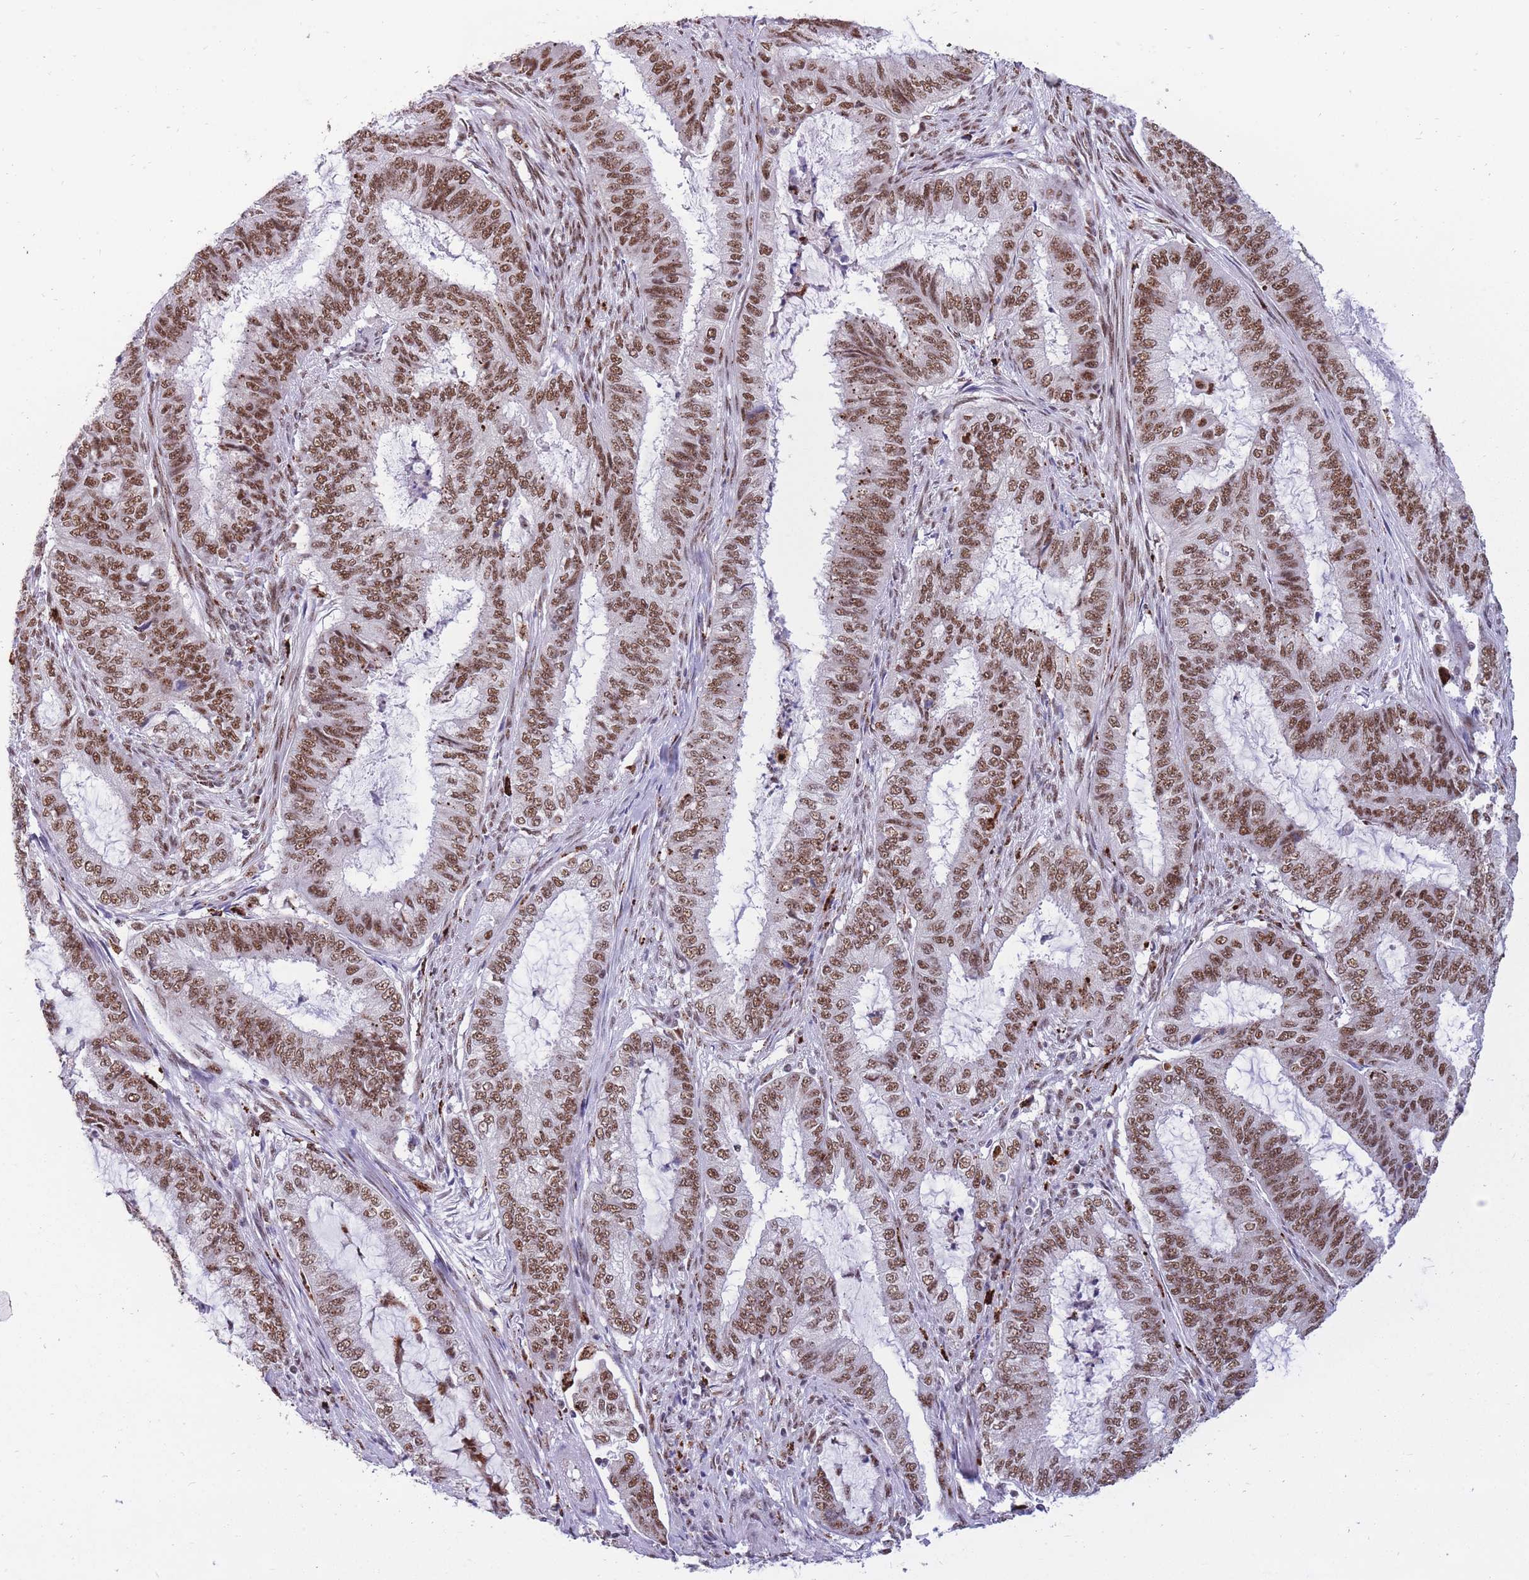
{"staining": {"intensity": "moderate", "quantity": ">75%", "location": "nuclear"}, "tissue": "endometrial cancer", "cell_type": "Tumor cells", "image_type": "cancer", "snomed": [{"axis": "morphology", "description": "Adenocarcinoma, NOS"}, {"axis": "topography", "description": "Endometrium"}], "caption": "Human adenocarcinoma (endometrial) stained with a brown dye displays moderate nuclear positive expression in approximately >75% of tumor cells.", "gene": "PRPF19", "patient": {"sex": "female", "age": 51}}